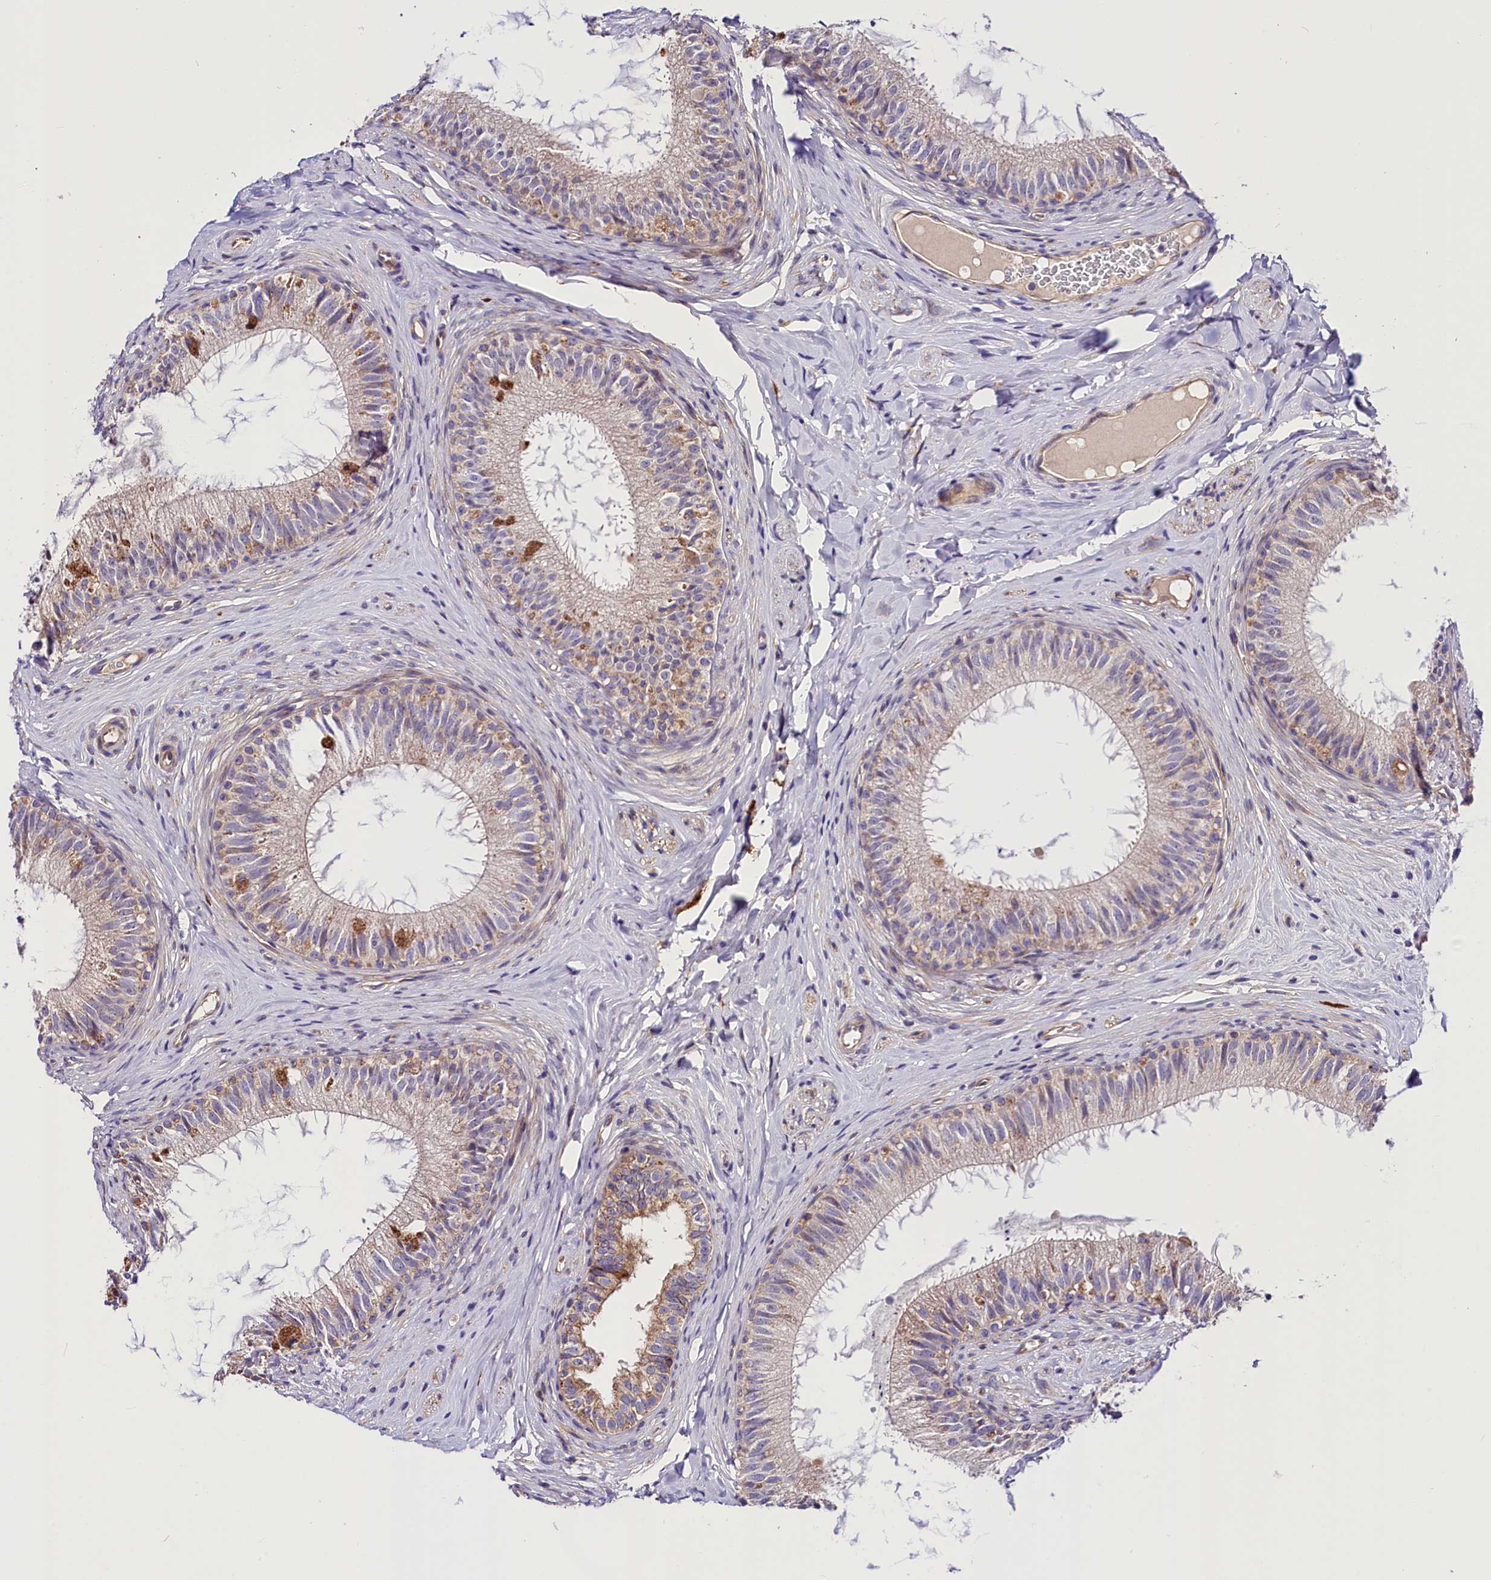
{"staining": {"intensity": "weak", "quantity": "<25%", "location": "cytoplasmic/membranous"}, "tissue": "epididymis", "cell_type": "Glandular cells", "image_type": "normal", "snomed": [{"axis": "morphology", "description": "Normal tissue, NOS"}, {"axis": "topography", "description": "Epididymis"}], "caption": "The image displays no staining of glandular cells in unremarkable epididymis. The staining is performed using DAB brown chromogen with nuclei counter-stained in using hematoxylin.", "gene": "ARMC6", "patient": {"sex": "male", "age": 34}}